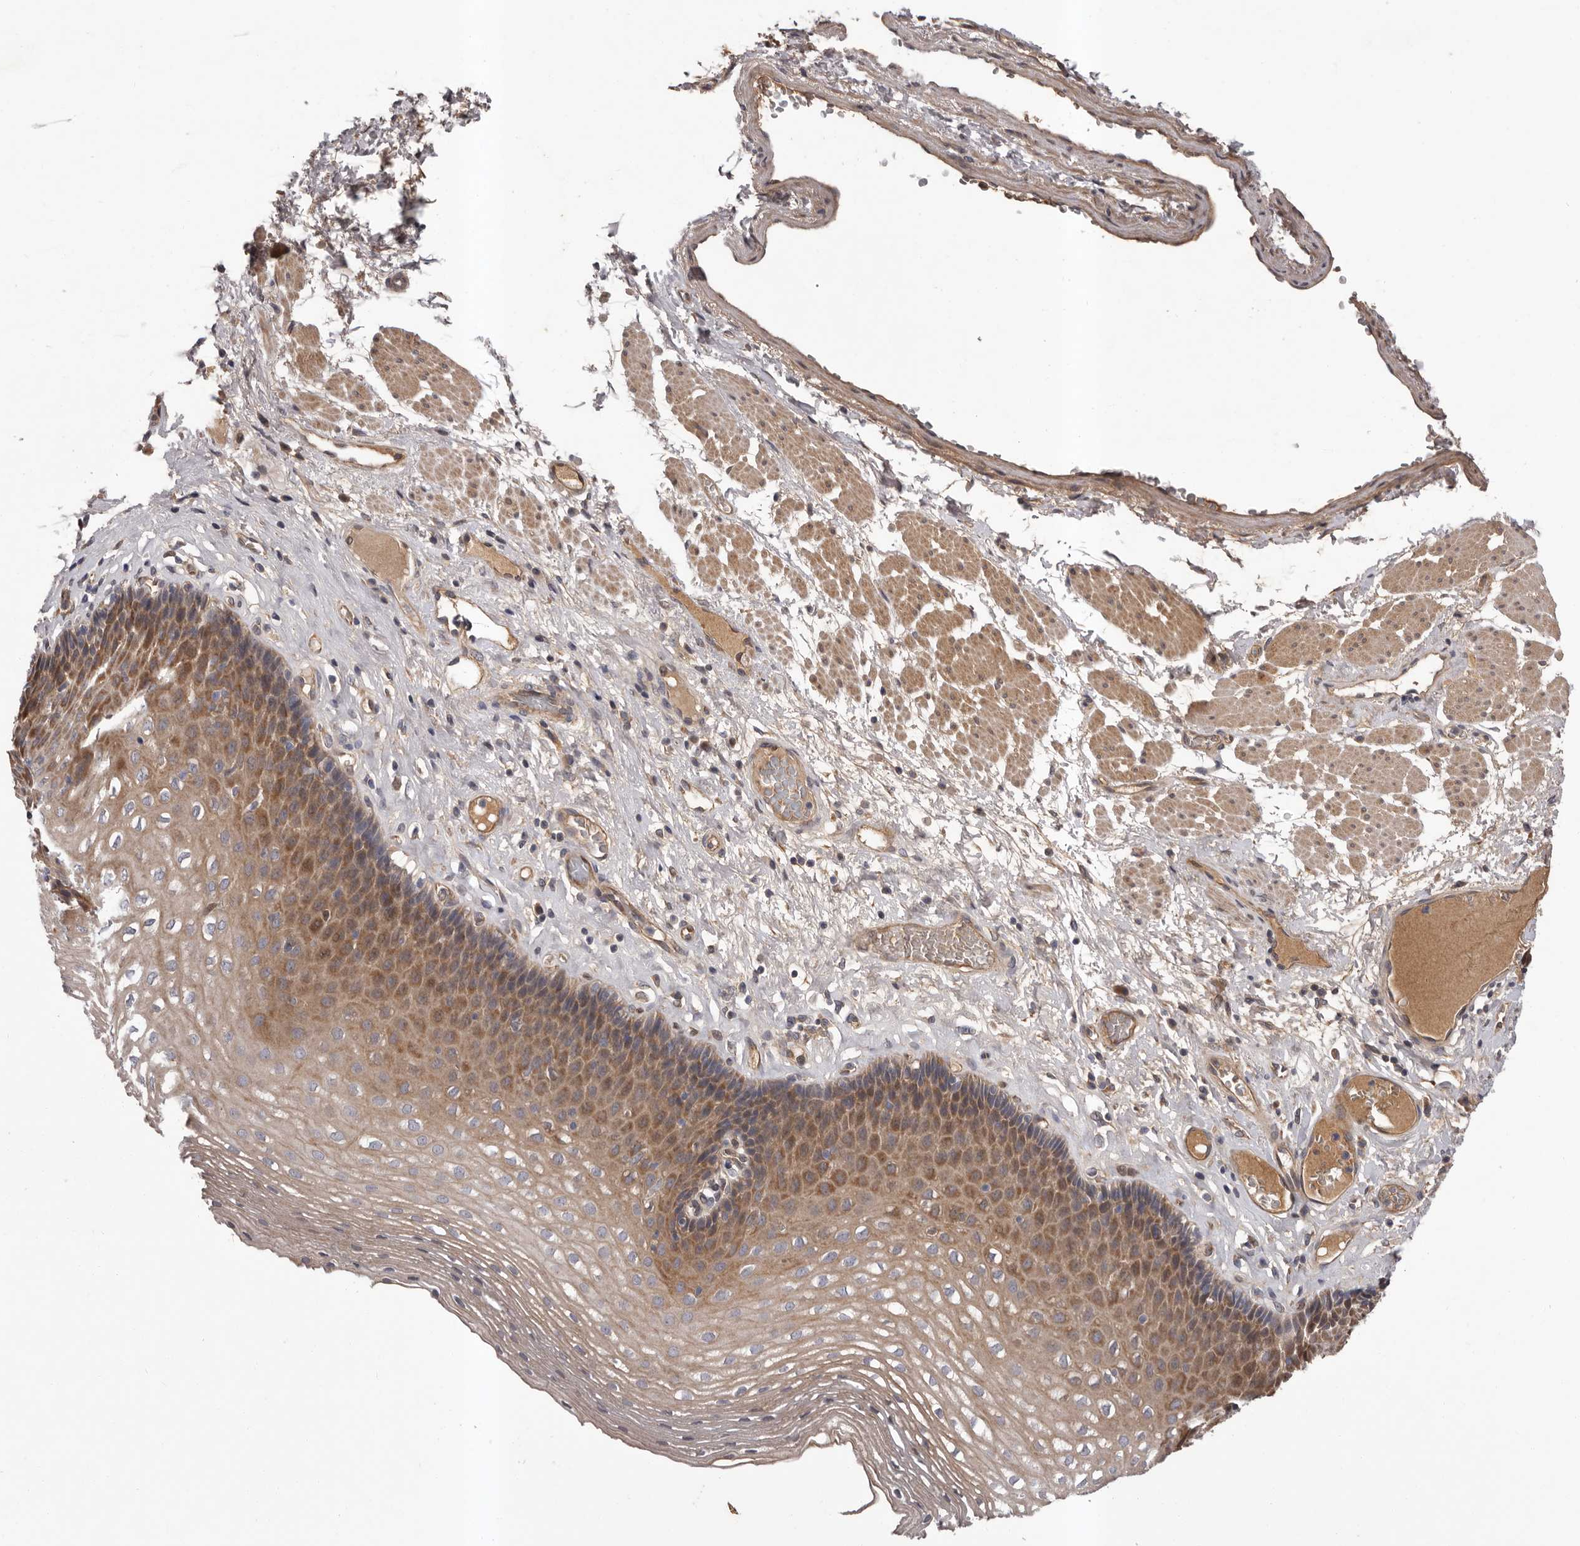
{"staining": {"intensity": "moderate", "quantity": "25%-75%", "location": "cytoplasmic/membranous"}, "tissue": "esophagus", "cell_type": "Squamous epithelial cells", "image_type": "normal", "snomed": [{"axis": "morphology", "description": "Normal tissue, NOS"}, {"axis": "topography", "description": "Esophagus"}], "caption": "Immunohistochemistry (IHC) of unremarkable human esophagus shows medium levels of moderate cytoplasmic/membranous expression in approximately 25%-75% of squamous epithelial cells. (DAB = brown stain, brightfield microscopy at high magnification).", "gene": "PRKD1", "patient": {"sex": "female", "age": 66}}